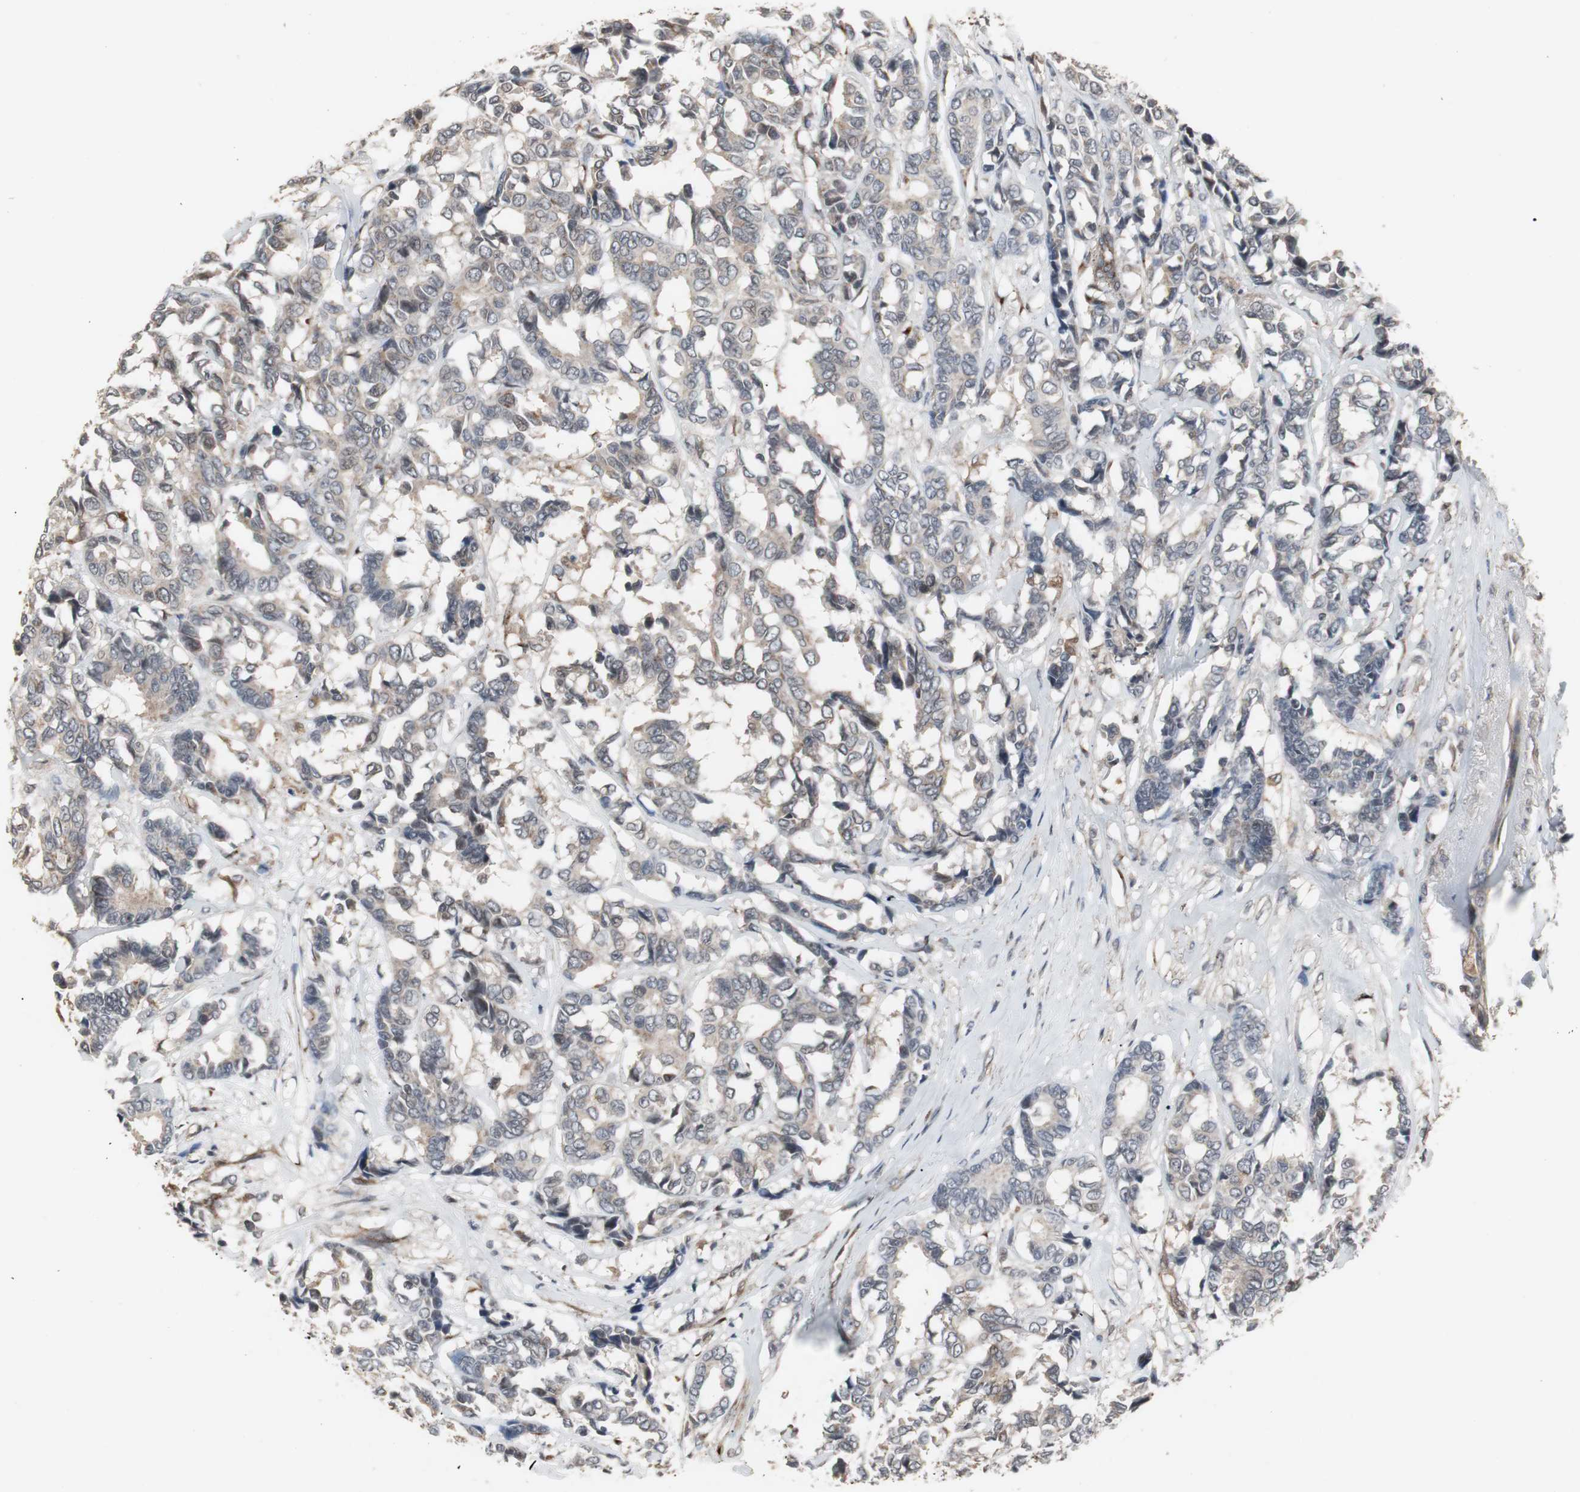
{"staining": {"intensity": "weak", "quantity": ">75%", "location": "cytoplasmic/membranous"}, "tissue": "breast cancer", "cell_type": "Tumor cells", "image_type": "cancer", "snomed": [{"axis": "morphology", "description": "Duct carcinoma"}, {"axis": "topography", "description": "Breast"}], "caption": "A high-resolution photomicrograph shows IHC staining of breast cancer (intraductal carcinoma), which reveals weak cytoplasmic/membranous expression in about >75% of tumor cells. (Brightfield microscopy of DAB IHC at high magnification).", "gene": "ATP2B2", "patient": {"sex": "female", "age": 87}}